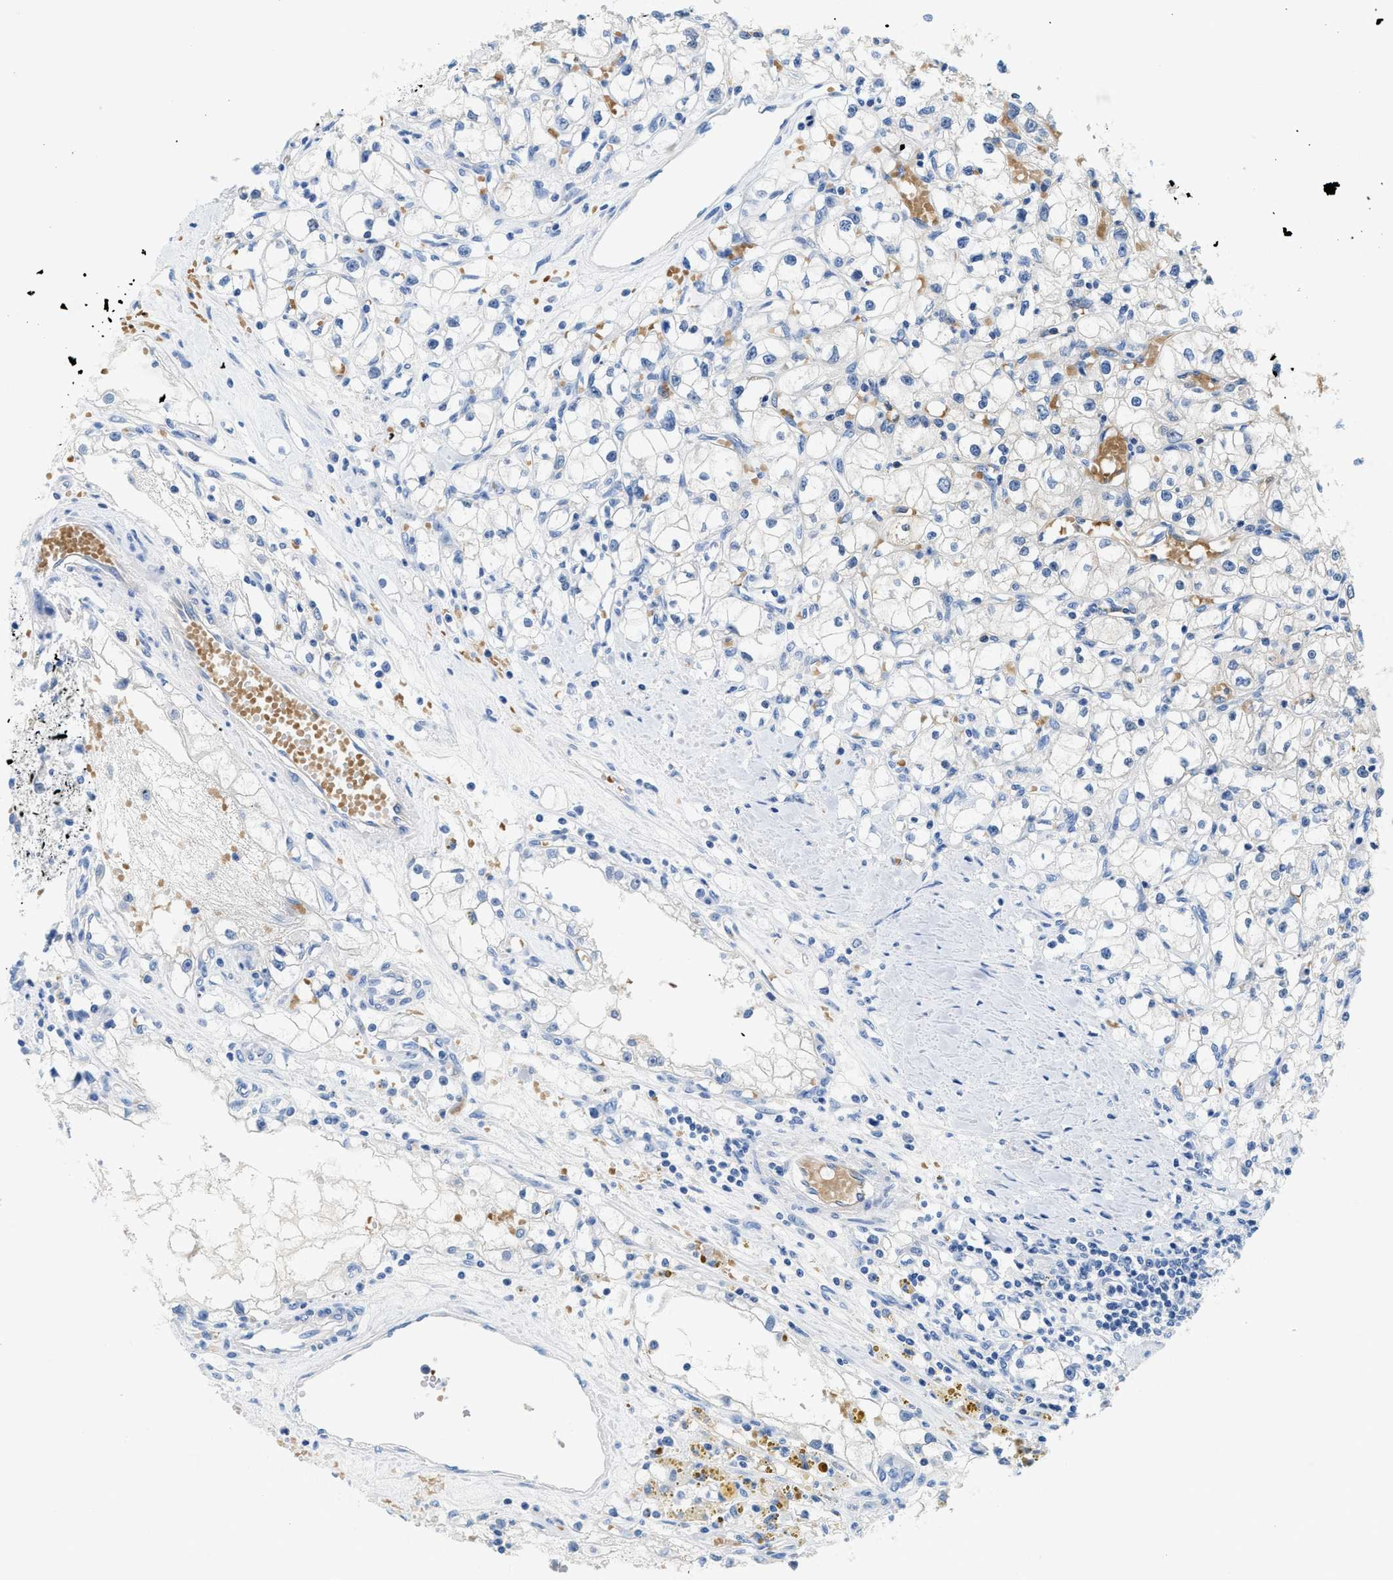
{"staining": {"intensity": "weak", "quantity": "<25%", "location": "cytoplasmic/membranous"}, "tissue": "renal cancer", "cell_type": "Tumor cells", "image_type": "cancer", "snomed": [{"axis": "morphology", "description": "Adenocarcinoma, NOS"}, {"axis": "topography", "description": "Kidney"}], "caption": "Tumor cells show no significant protein positivity in renal adenocarcinoma.", "gene": "BPGM", "patient": {"sex": "male", "age": 56}}